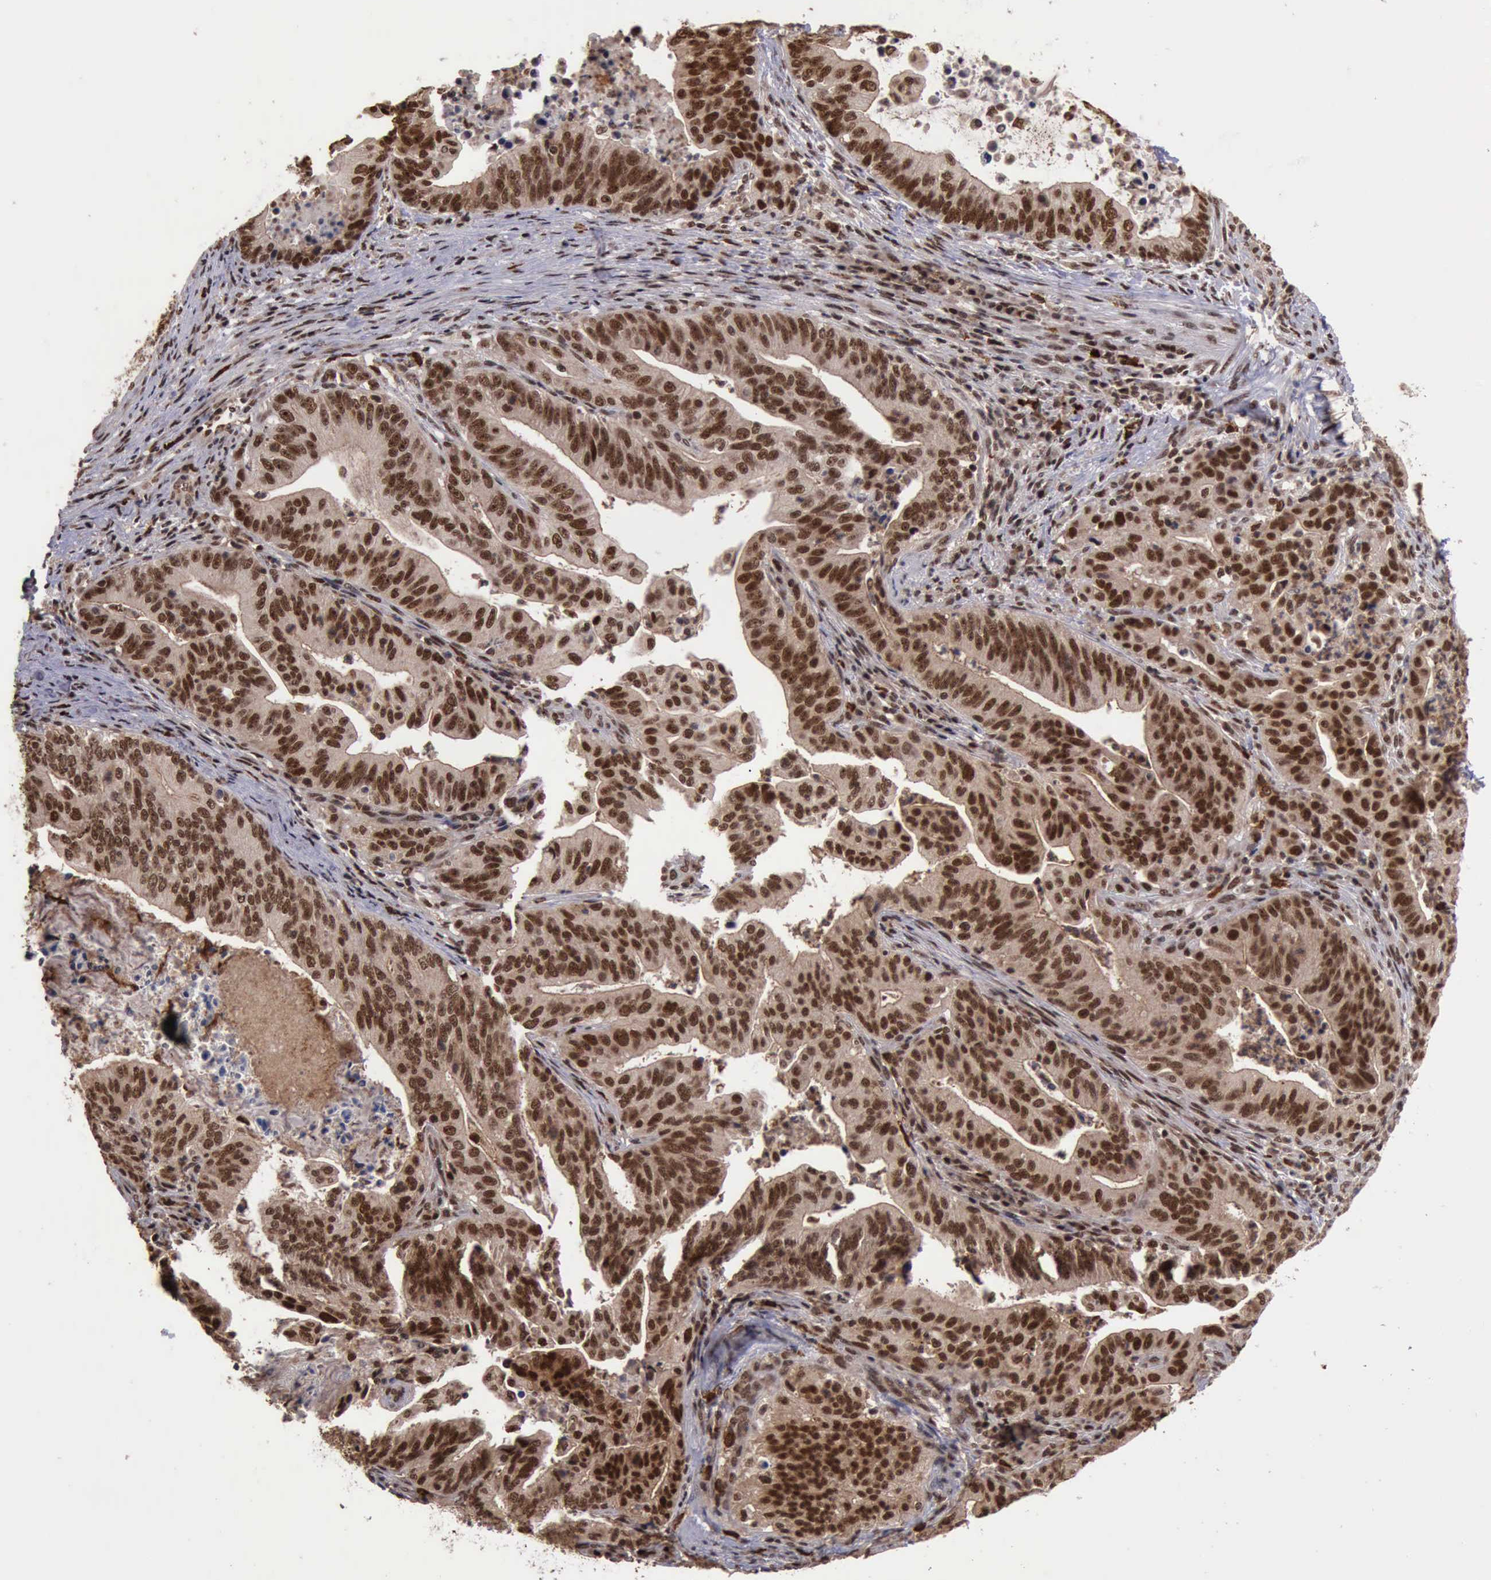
{"staining": {"intensity": "strong", "quantity": ">75%", "location": "cytoplasmic/membranous,nuclear"}, "tissue": "stomach cancer", "cell_type": "Tumor cells", "image_type": "cancer", "snomed": [{"axis": "morphology", "description": "Adenocarcinoma, NOS"}, {"axis": "topography", "description": "Stomach, upper"}], "caption": "The micrograph displays staining of stomach cancer, revealing strong cytoplasmic/membranous and nuclear protein staining (brown color) within tumor cells.", "gene": "TRMT2A", "patient": {"sex": "female", "age": 50}}